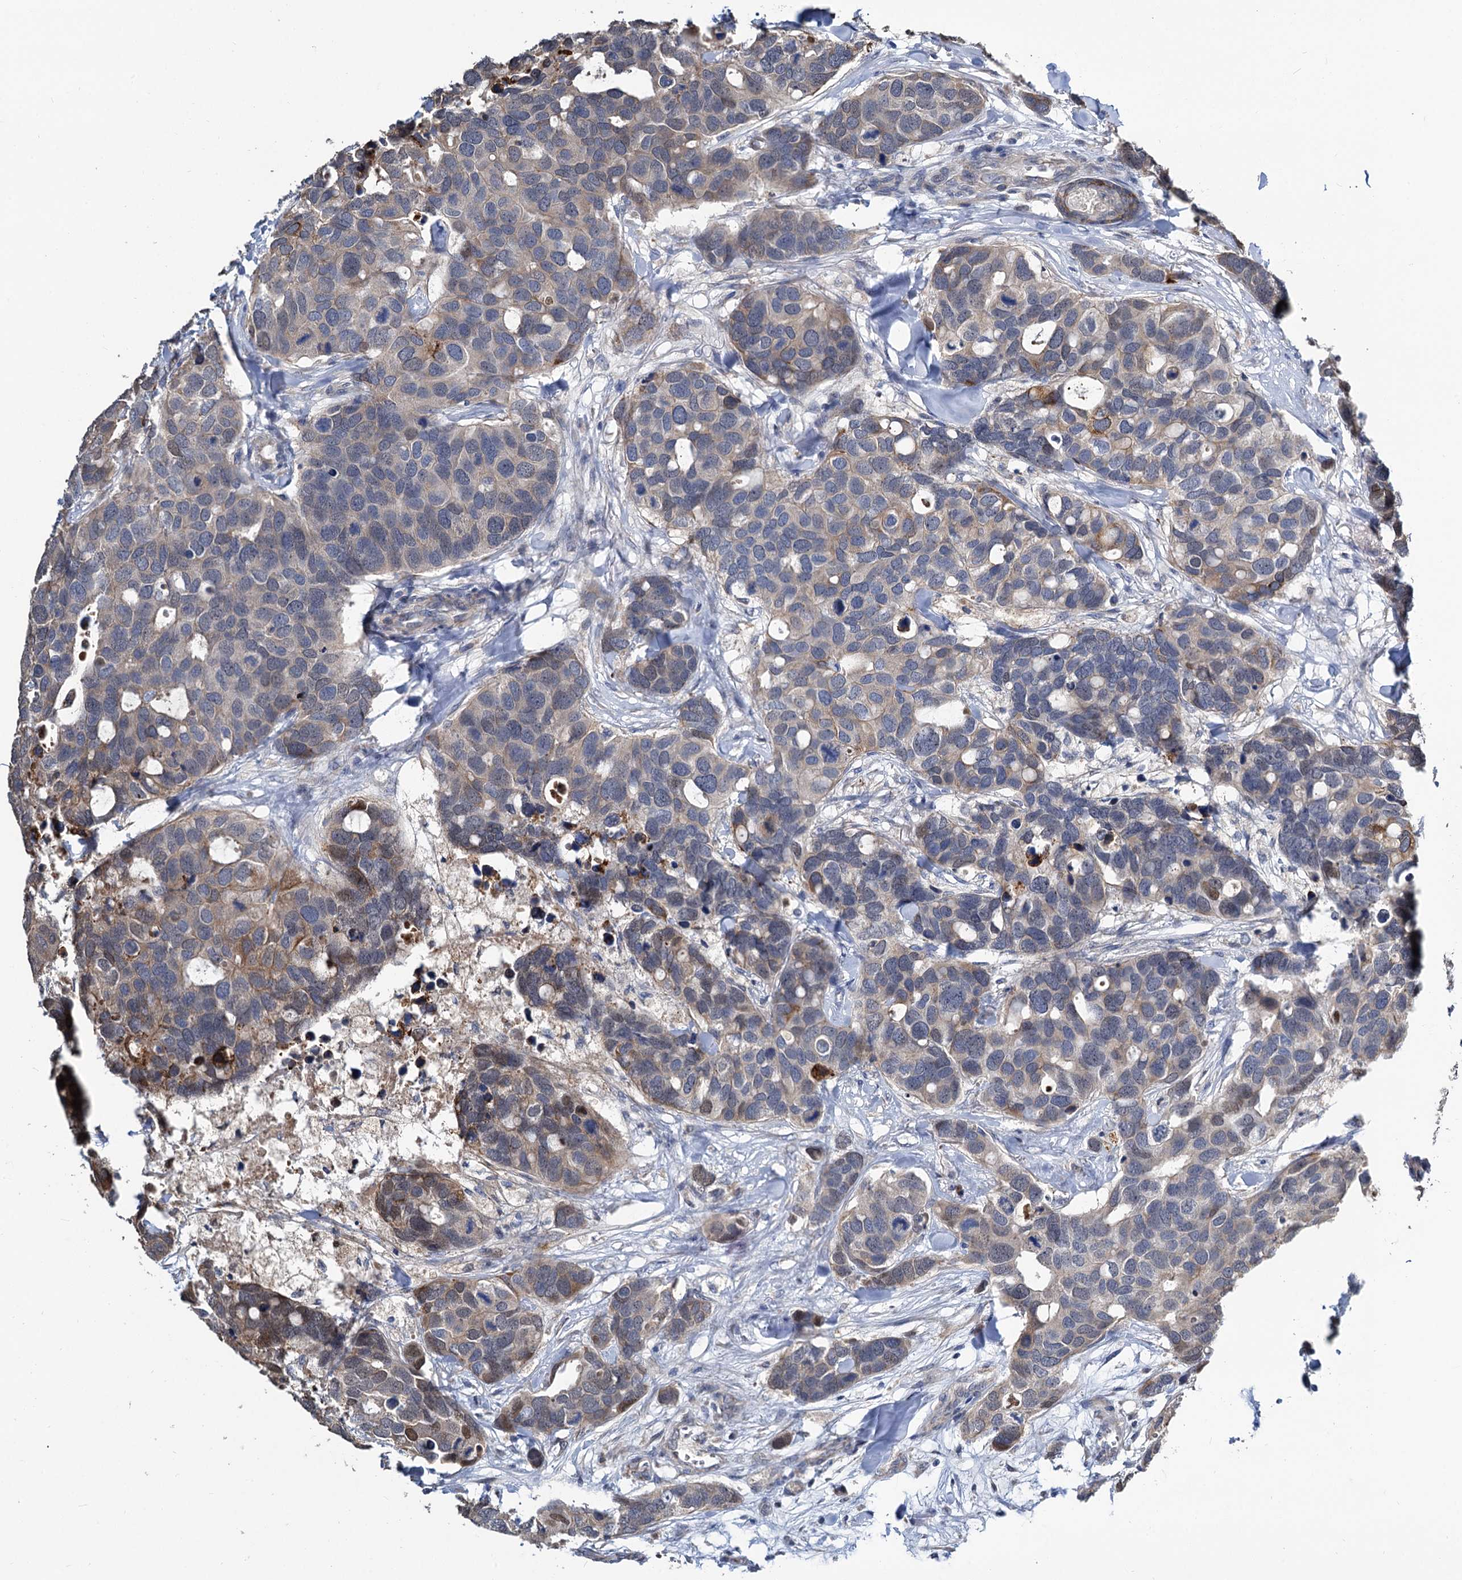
{"staining": {"intensity": "weak", "quantity": "<25%", "location": "cytoplasmic/membranous"}, "tissue": "breast cancer", "cell_type": "Tumor cells", "image_type": "cancer", "snomed": [{"axis": "morphology", "description": "Duct carcinoma"}, {"axis": "topography", "description": "Breast"}], "caption": "This is an immunohistochemistry histopathology image of human invasive ductal carcinoma (breast). There is no staining in tumor cells.", "gene": "ALKBH7", "patient": {"sex": "female", "age": 83}}